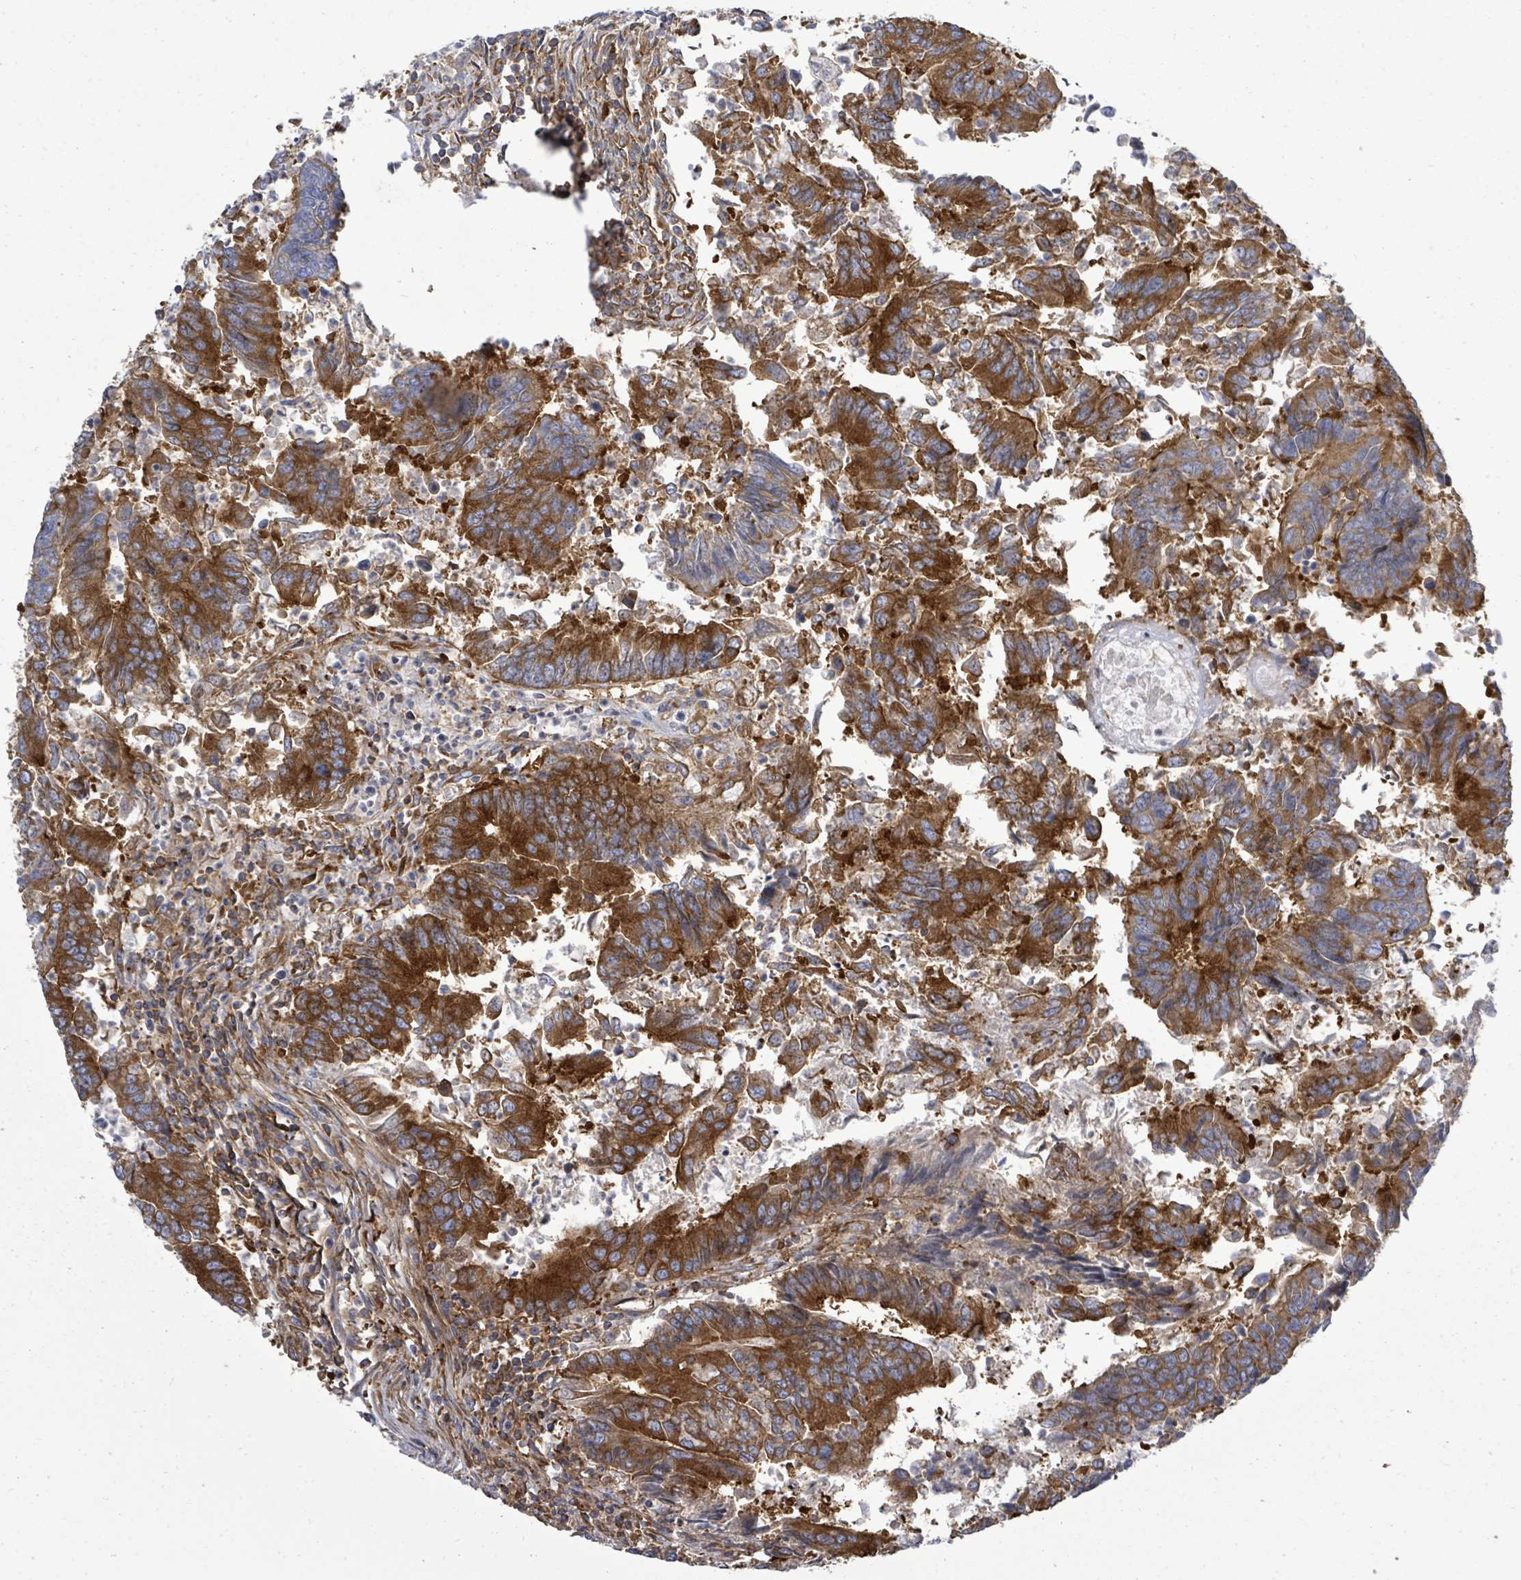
{"staining": {"intensity": "strong", "quantity": ">75%", "location": "cytoplasmic/membranous"}, "tissue": "colorectal cancer", "cell_type": "Tumor cells", "image_type": "cancer", "snomed": [{"axis": "morphology", "description": "Adenocarcinoma, NOS"}, {"axis": "topography", "description": "Colon"}], "caption": "Immunohistochemical staining of colorectal cancer (adenocarcinoma) reveals strong cytoplasmic/membranous protein expression in about >75% of tumor cells.", "gene": "EIF3C", "patient": {"sex": "female", "age": 67}}